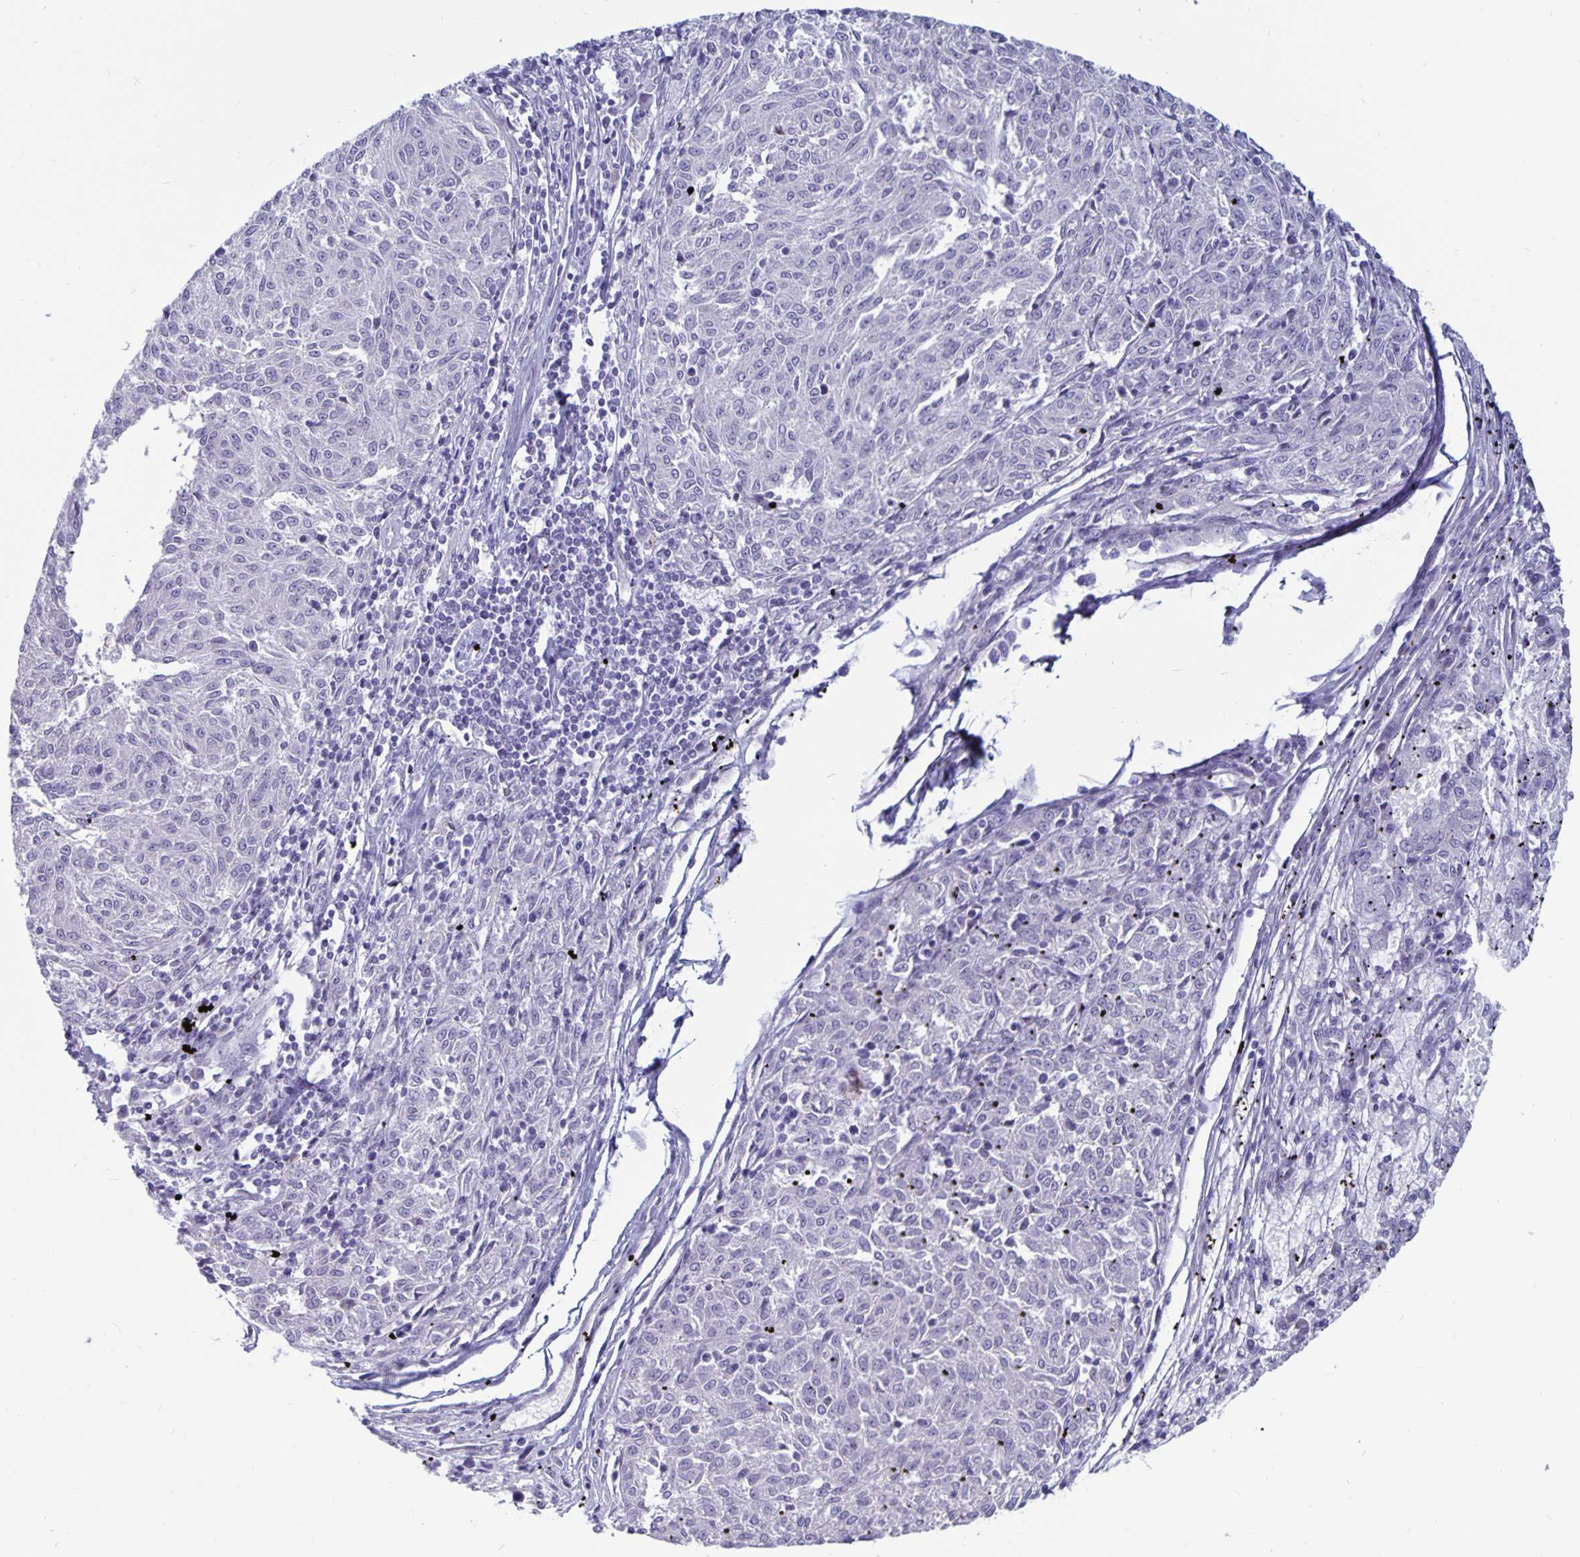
{"staining": {"intensity": "negative", "quantity": "none", "location": "none"}, "tissue": "melanoma", "cell_type": "Tumor cells", "image_type": "cancer", "snomed": [{"axis": "morphology", "description": "Malignant melanoma, NOS"}, {"axis": "topography", "description": "Skin"}], "caption": "Human malignant melanoma stained for a protein using IHC demonstrates no positivity in tumor cells.", "gene": "PLCB3", "patient": {"sex": "female", "age": 72}}